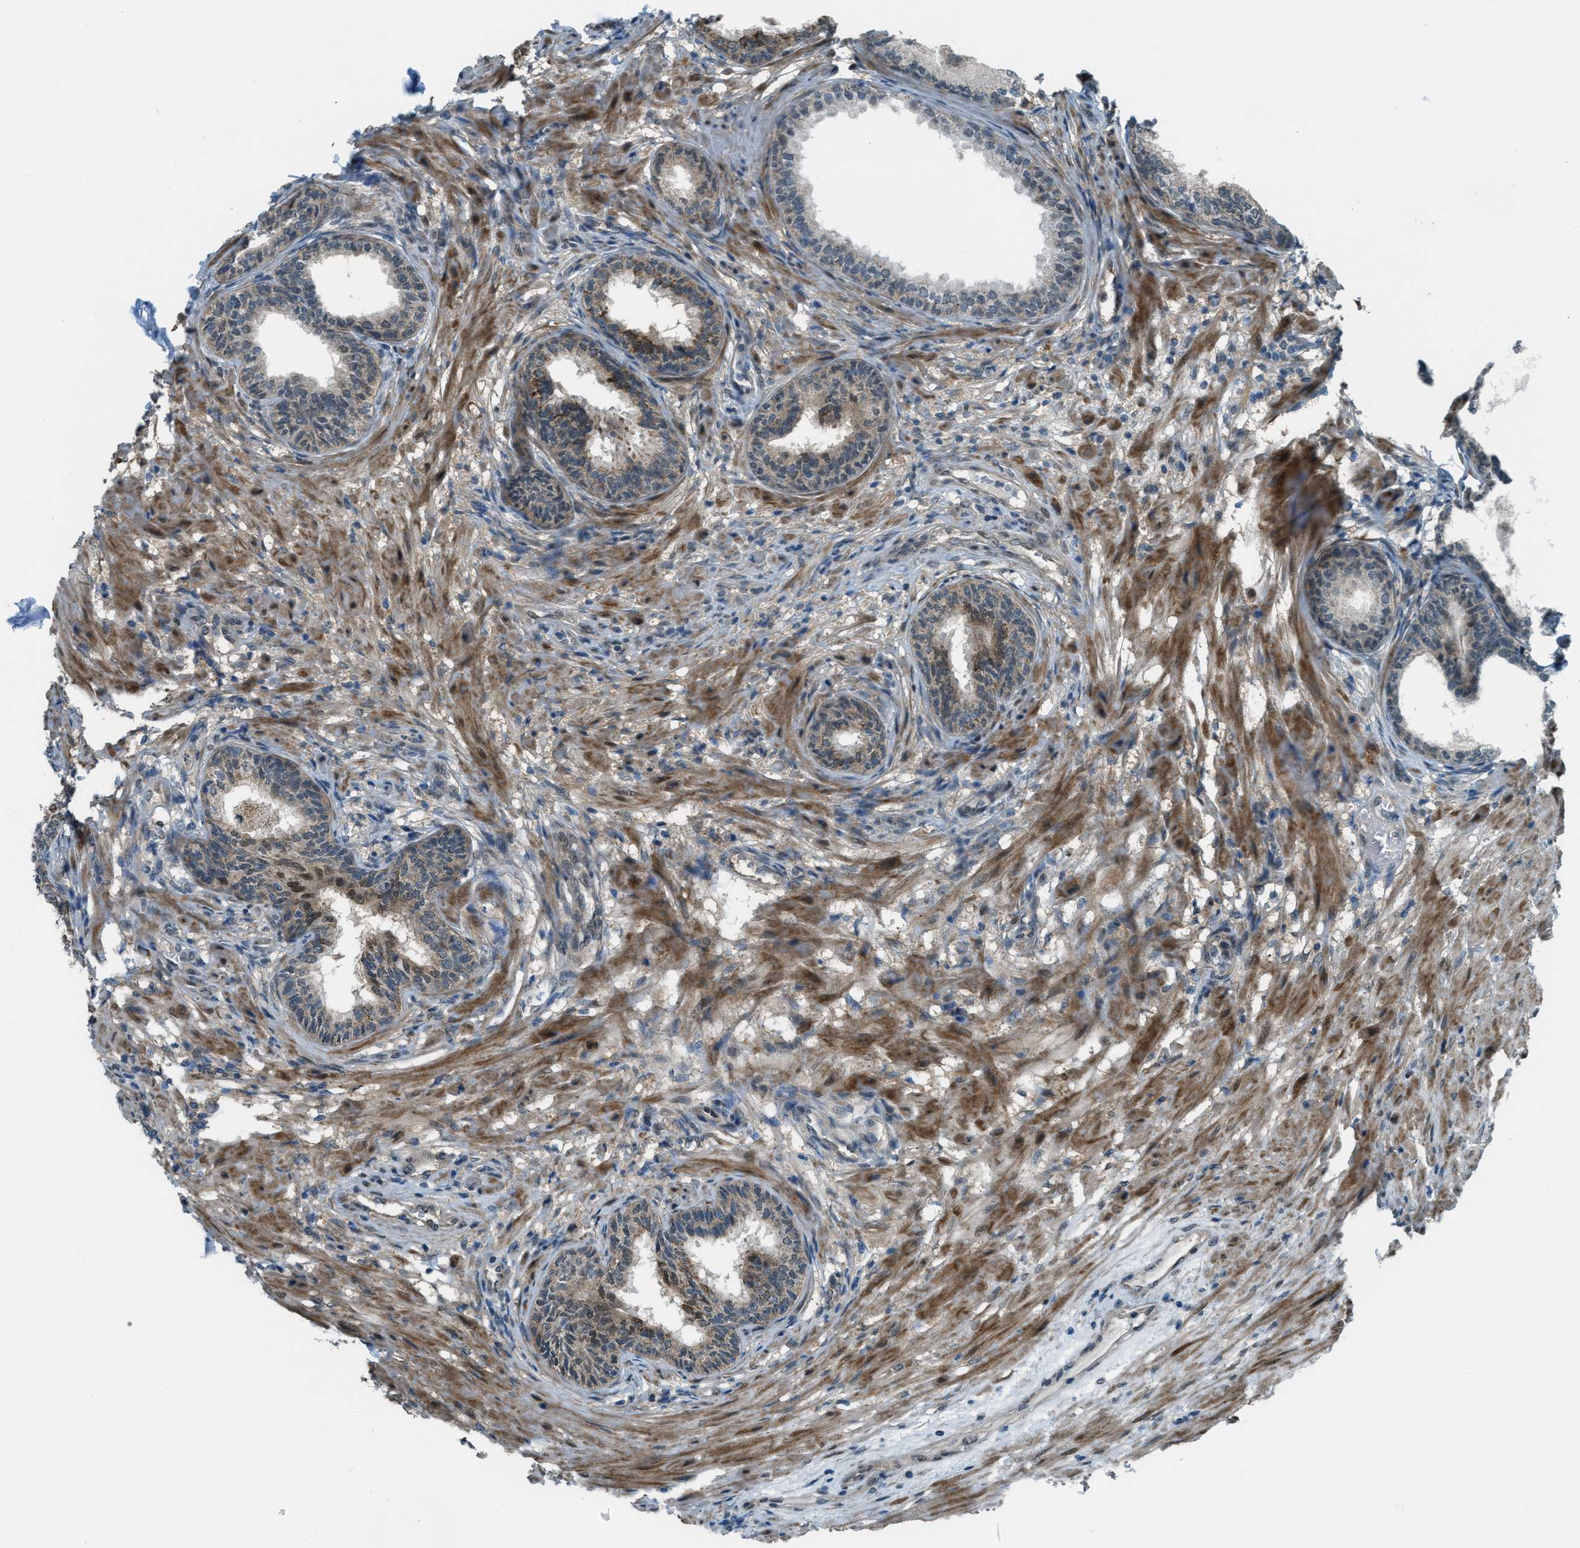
{"staining": {"intensity": "strong", "quantity": "<25%", "location": "cytoplasmic/membranous"}, "tissue": "prostate", "cell_type": "Glandular cells", "image_type": "normal", "snomed": [{"axis": "morphology", "description": "Normal tissue, NOS"}, {"axis": "topography", "description": "Prostate"}], "caption": "Brown immunohistochemical staining in benign human prostate displays strong cytoplasmic/membranous positivity in approximately <25% of glandular cells.", "gene": "NPEPL1", "patient": {"sex": "male", "age": 76}}